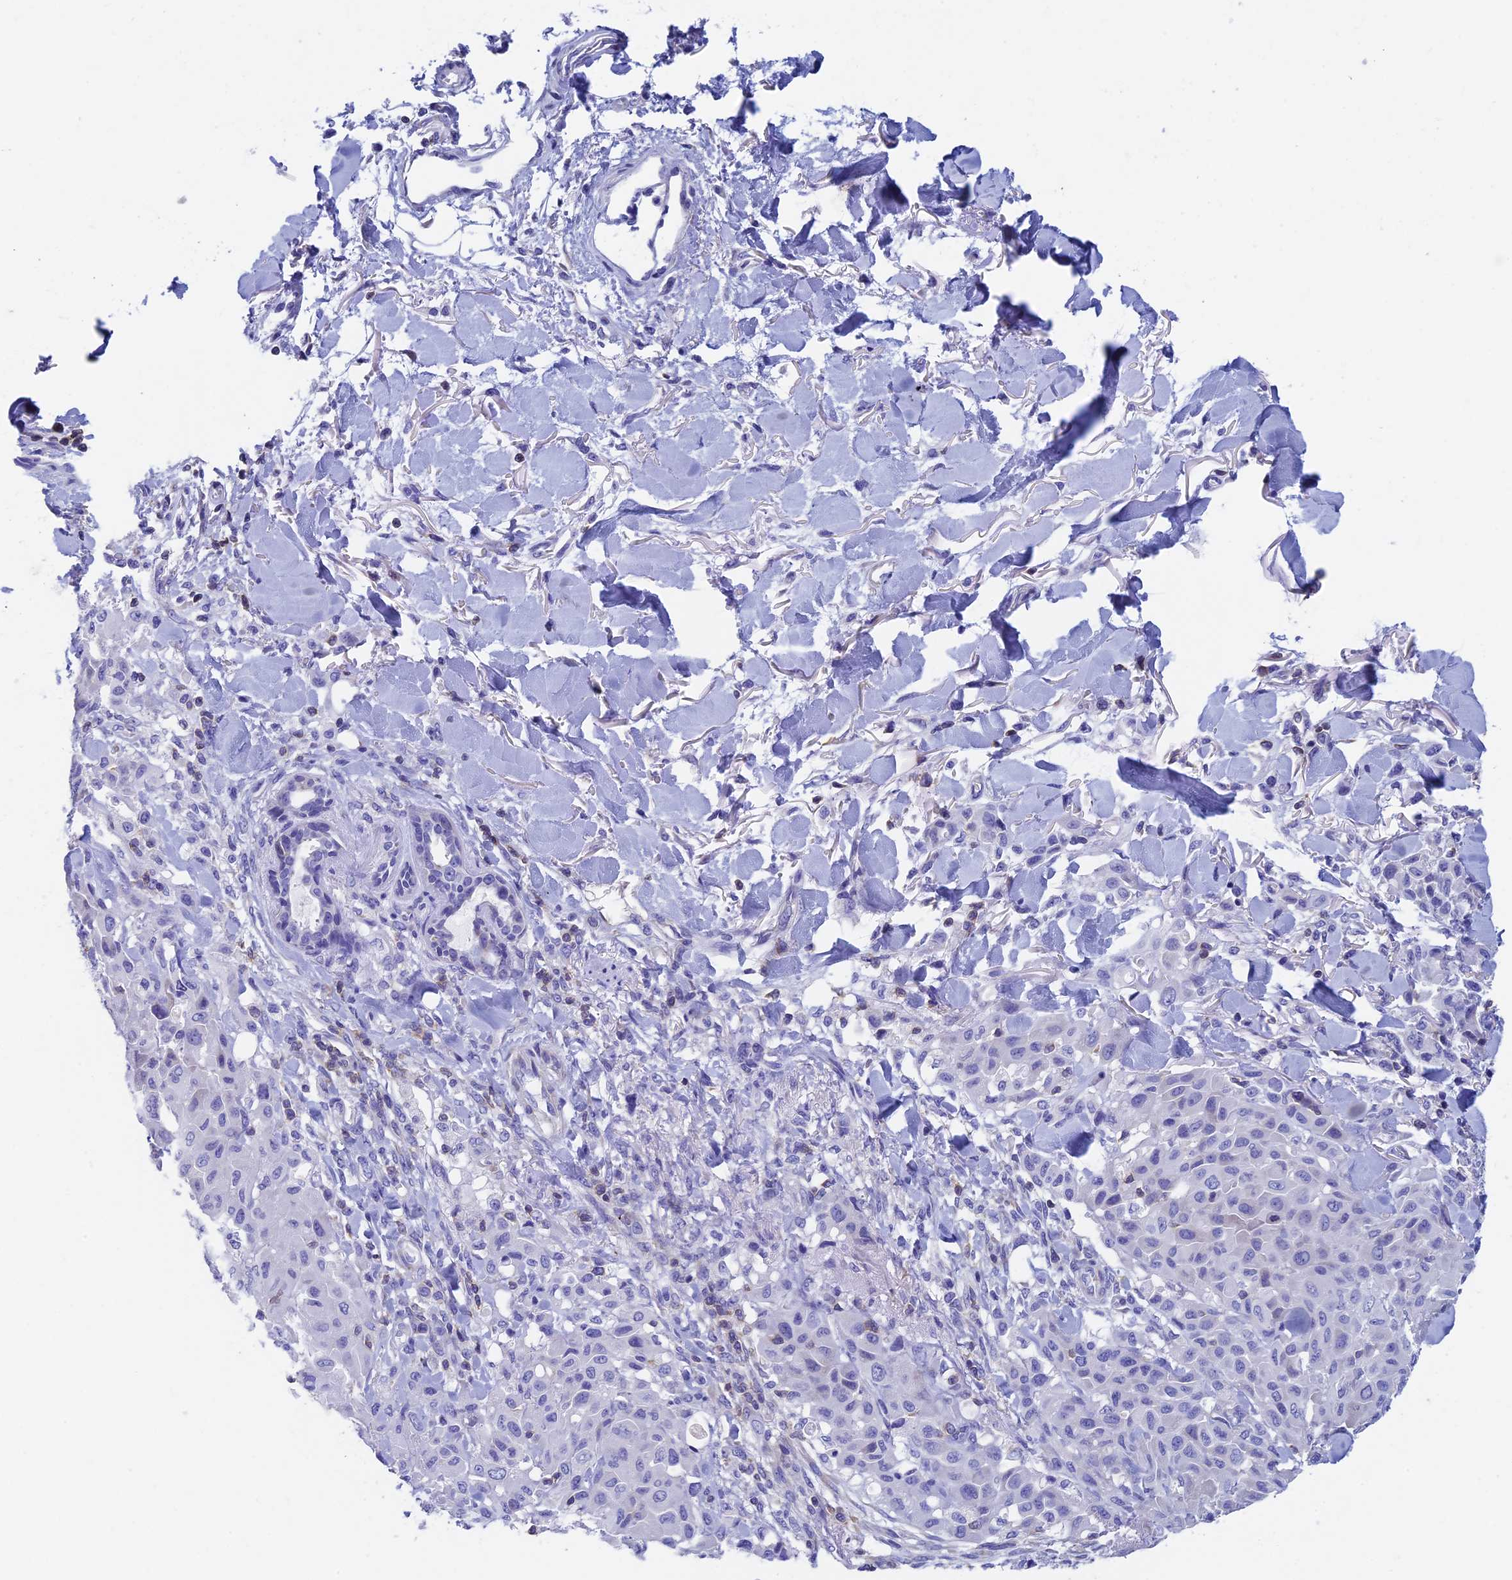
{"staining": {"intensity": "negative", "quantity": "none", "location": "none"}, "tissue": "melanoma", "cell_type": "Tumor cells", "image_type": "cancer", "snomed": [{"axis": "morphology", "description": "Malignant melanoma, Metastatic site"}, {"axis": "topography", "description": "Skin"}], "caption": "A photomicrograph of malignant melanoma (metastatic site) stained for a protein demonstrates no brown staining in tumor cells.", "gene": "SEPTIN1", "patient": {"sex": "female", "age": 81}}